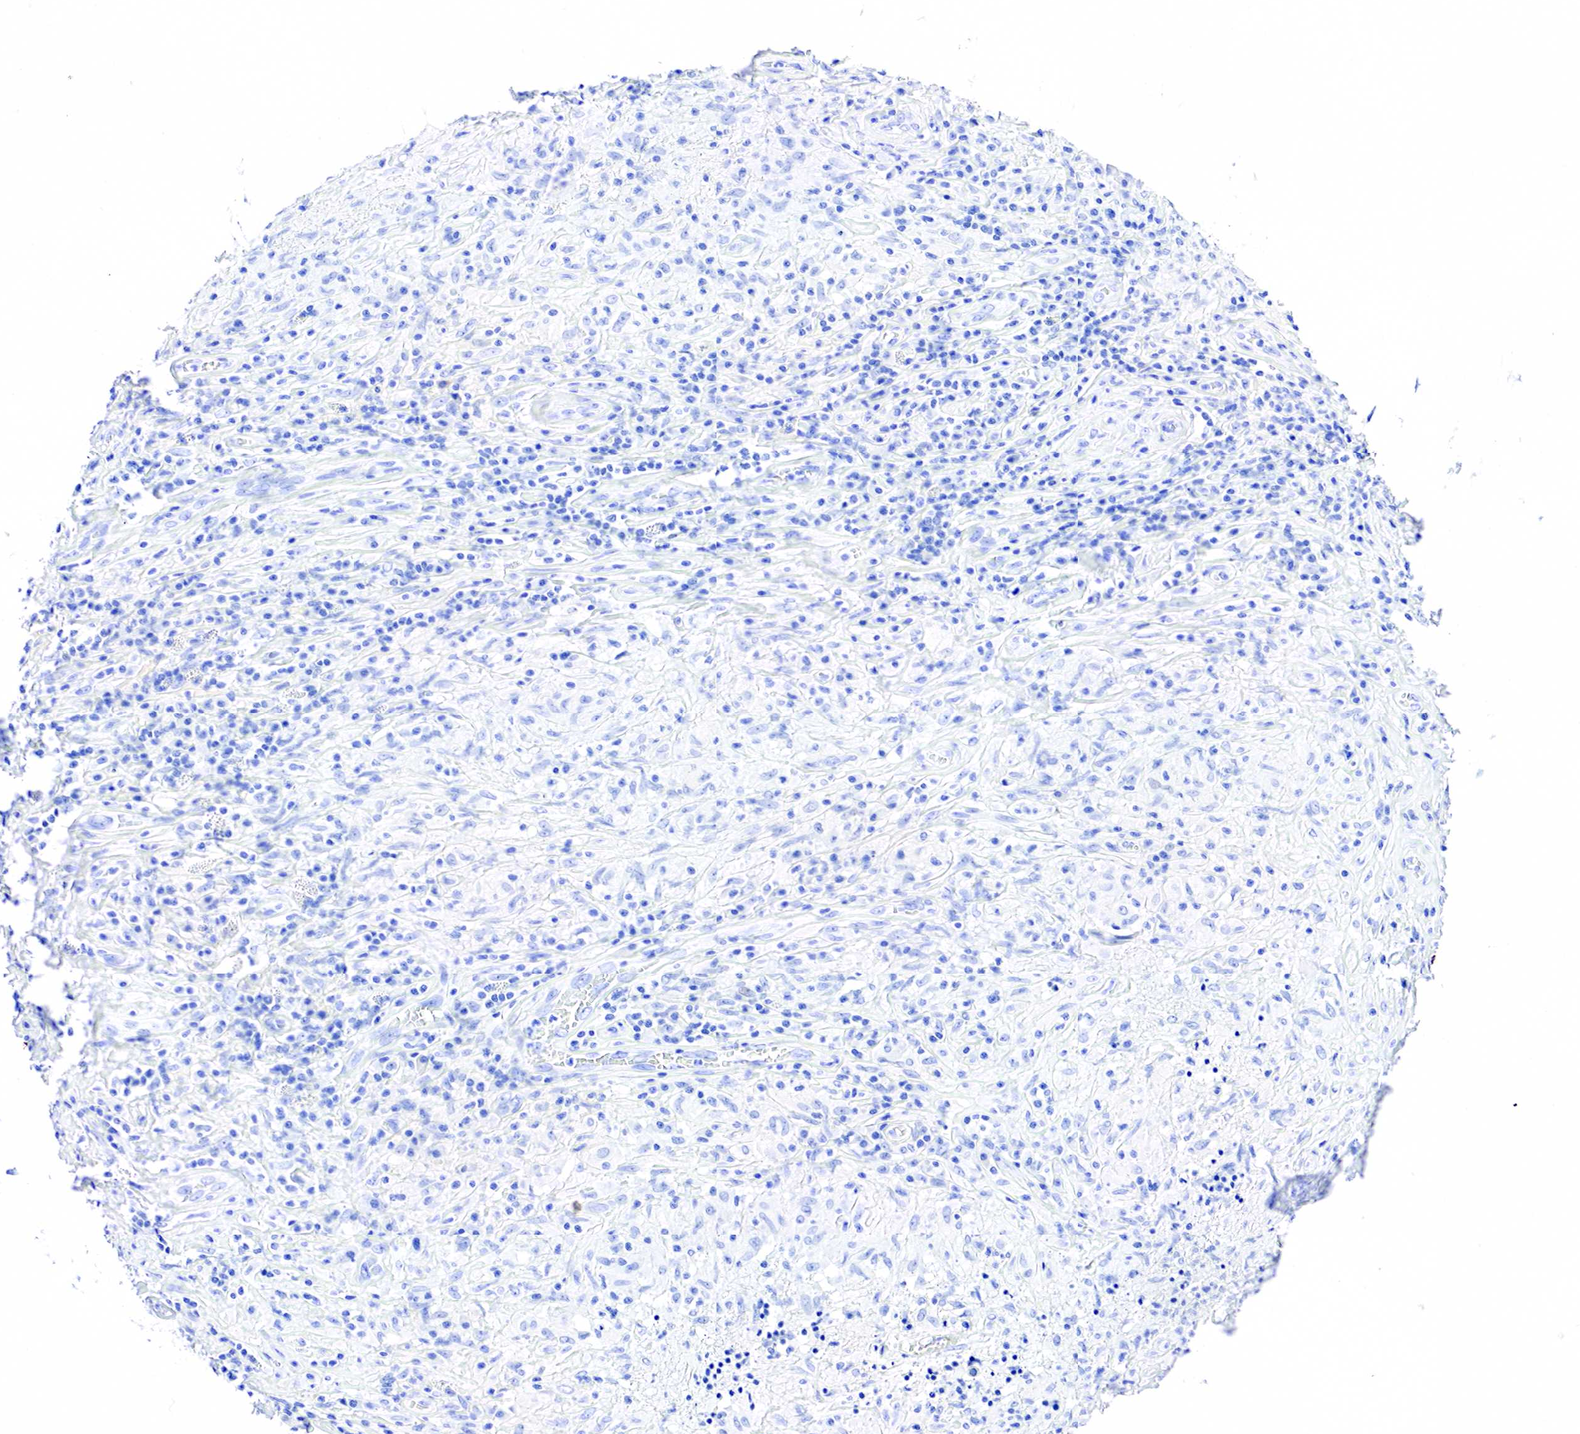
{"staining": {"intensity": "negative", "quantity": "none", "location": "none"}, "tissue": "testis cancer", "cell_type": "Tumor cells", "image_type": "cancer", "snomed": [{"axis": "morphology", "description": "Seminoma, NOS"}, {"axis": "topography", "description": "Testis"}], "caption": "Tumor cells show no significant protein expression in testis cancer.", "gene": "KRT7", "patient": {"sex": "male", "age": 34}}